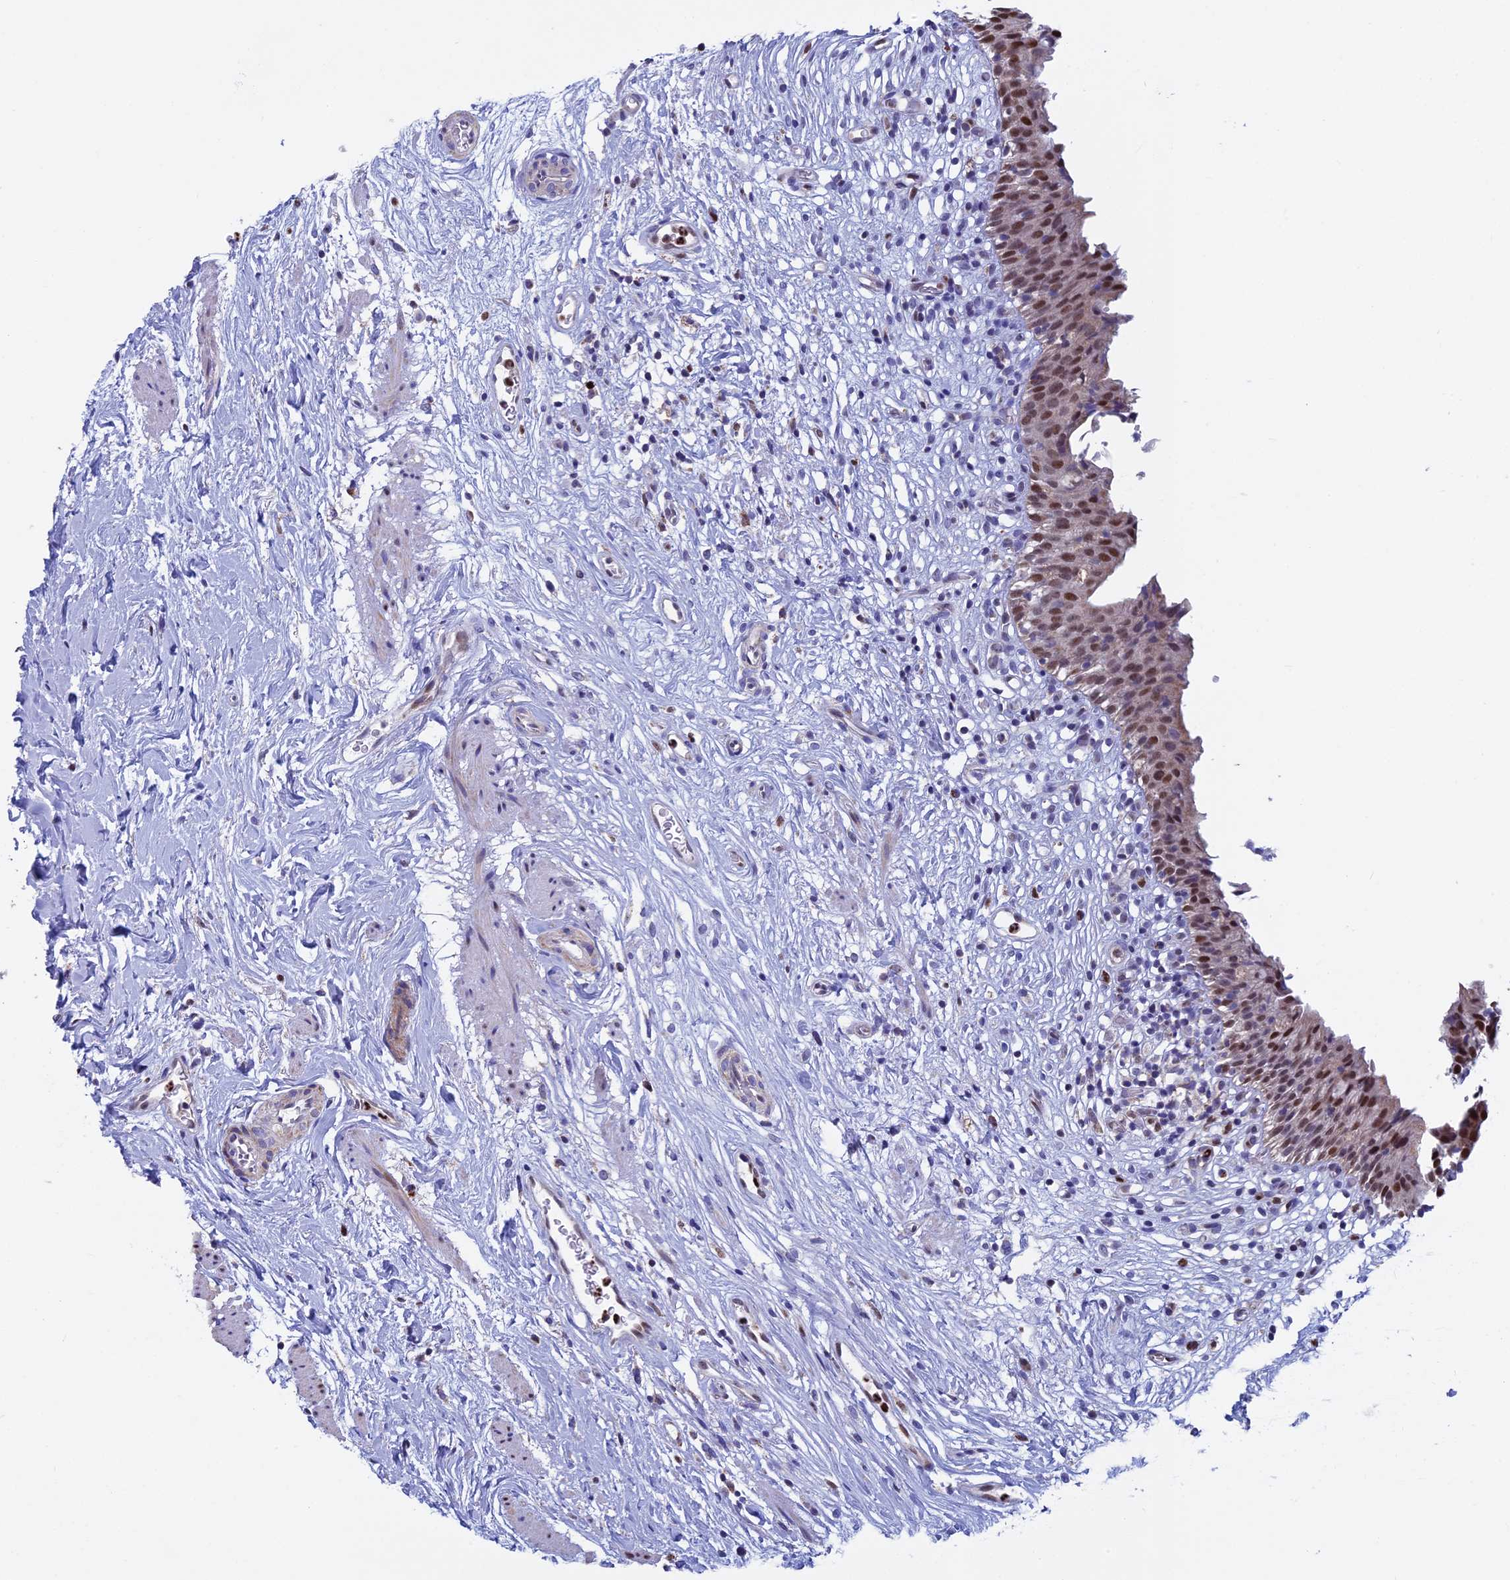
{"staining": {"intensity": "moderate", "quantity": "<25%", "location": "nuclear"}, "tissue": "urinary bladder", "cell_type": "Urothelial cells", "image_type": "normal", "snomed": [{"axis": "morphology", "description": "Normal tissue, NOS"}, {"axis": "morphology", "description": "Inflammation, NOS"}, {"axis": "topography", "description": "Urinary bladder"}], "caption": "Unremarkable urinary bladder displays moderate nuclear expression in approximately <25% of urothelial cells, visualized by immunohistochemistry.", "gene": "ACSS1", "patient": {"sex": "male", "age": 63}}